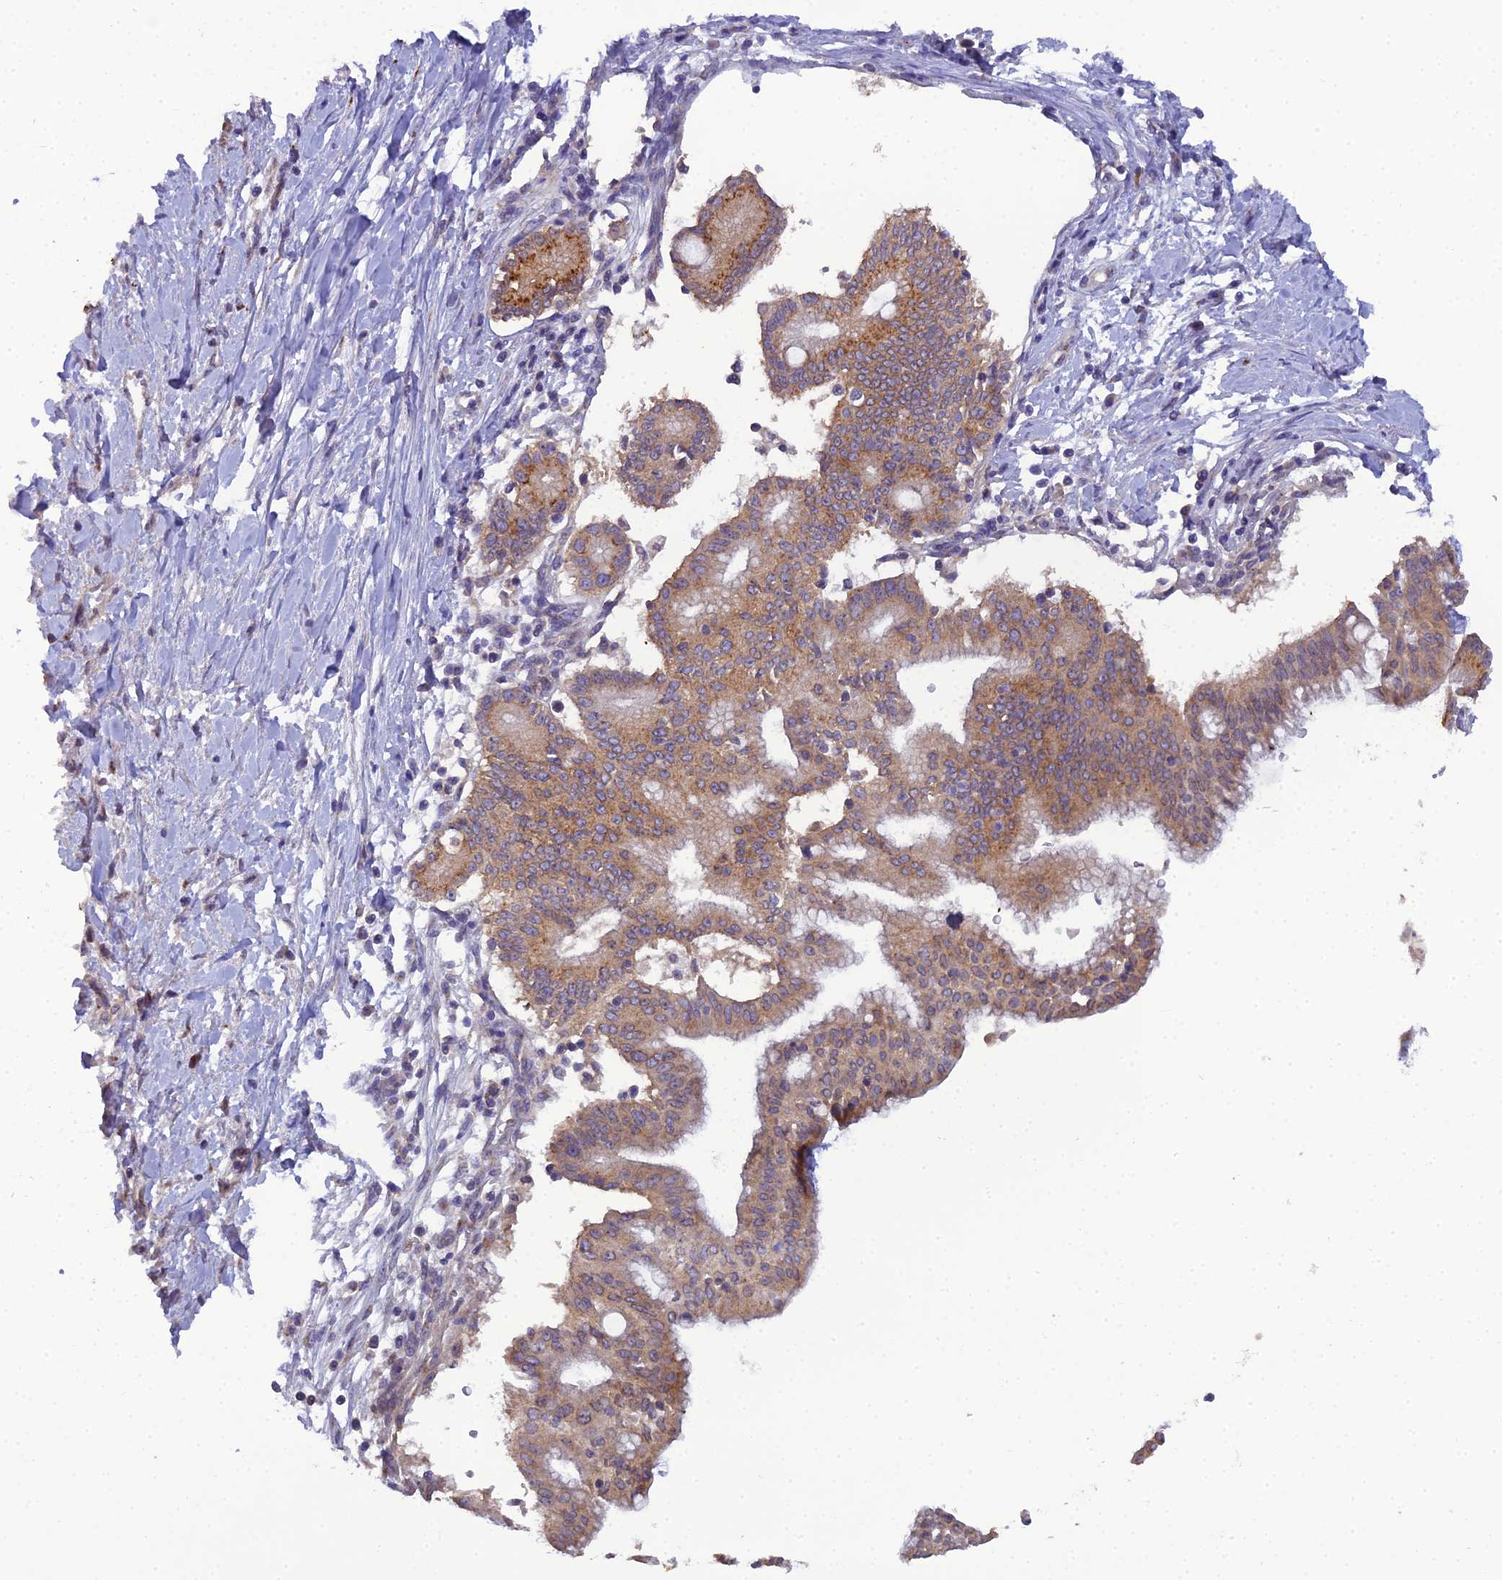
{"staining": {"intensity": "moderate", "quantity": ">75%", "location": "cytoplasmic/membranous"}, "tissue": "pancreatic cancer", "cell_type": "Tumor cells", "image_type": "cancer", "snomed": [{"axis": "morphology", "description": "Adenocarcinoma, NOS"}, {"axis": "topography", "description": "Pancreas"}], "caption": "Pancreatic adenocarcinoma stained with immunohistochemistry (IHC) displays moderate cytoplasmic/membranous positivity in about >75% of tumor cells.", "gene": "GOLPH3", "patient": {"sex": "male", "age": 68}}